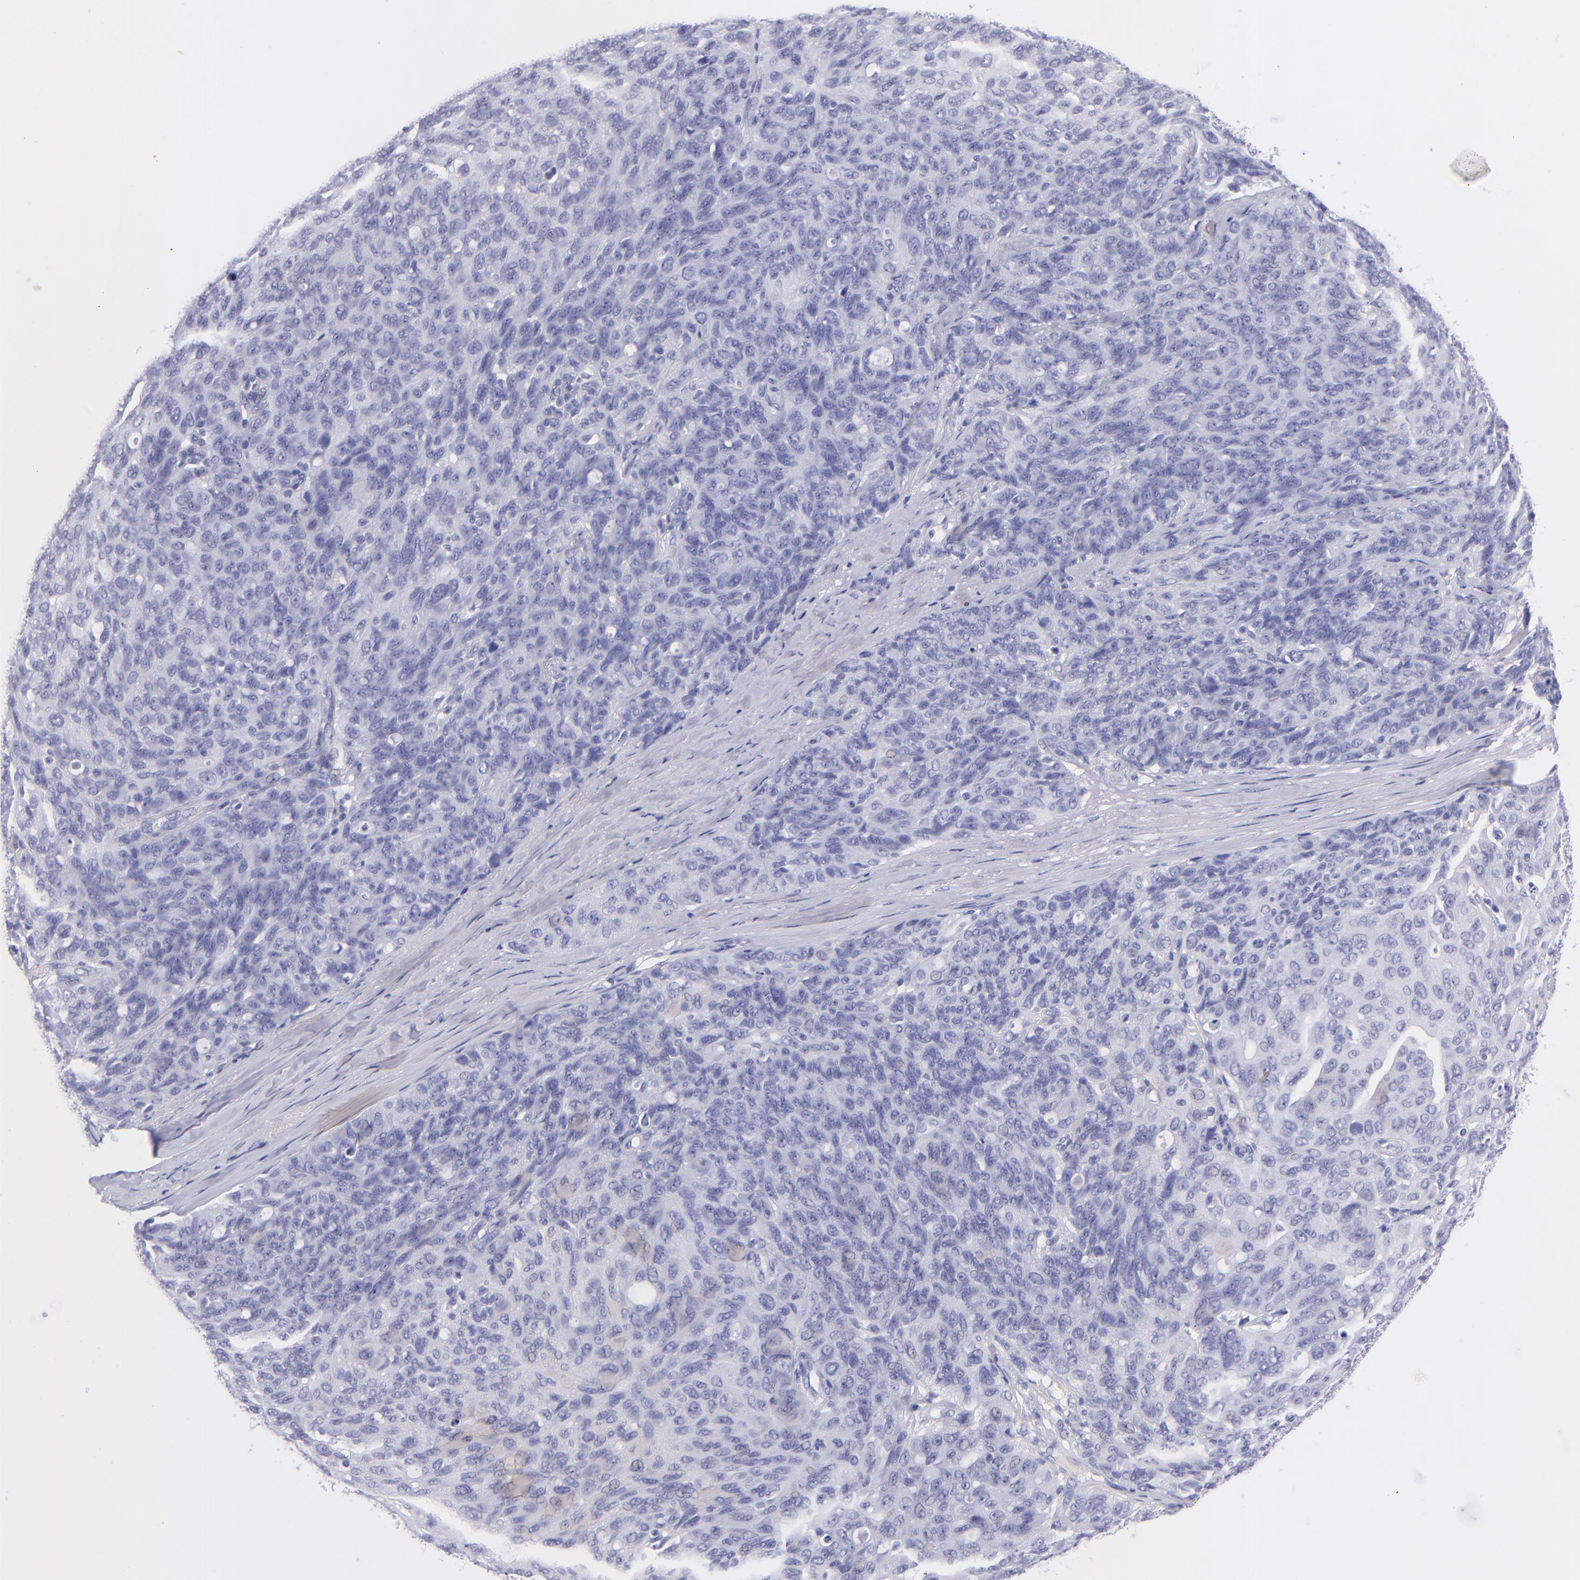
{"staining": {"intensity": "negative", "quantity": "none", "location": "none"}, "tissue": "ovarian cancer", "cell_type": "Tumor cells", "image_type": "cancer", "snomed": [{"axis": "morphology", "description": "Carcinoma, endometroid"}, {"axis": "topography", "description": "Ovary"}], "caption": "Human ovarian cancer stained for a protein using IHC exhibits no positivity in tumor cells.", "gene": "CNP", "patient": {"sex": "female", "age": 60}}